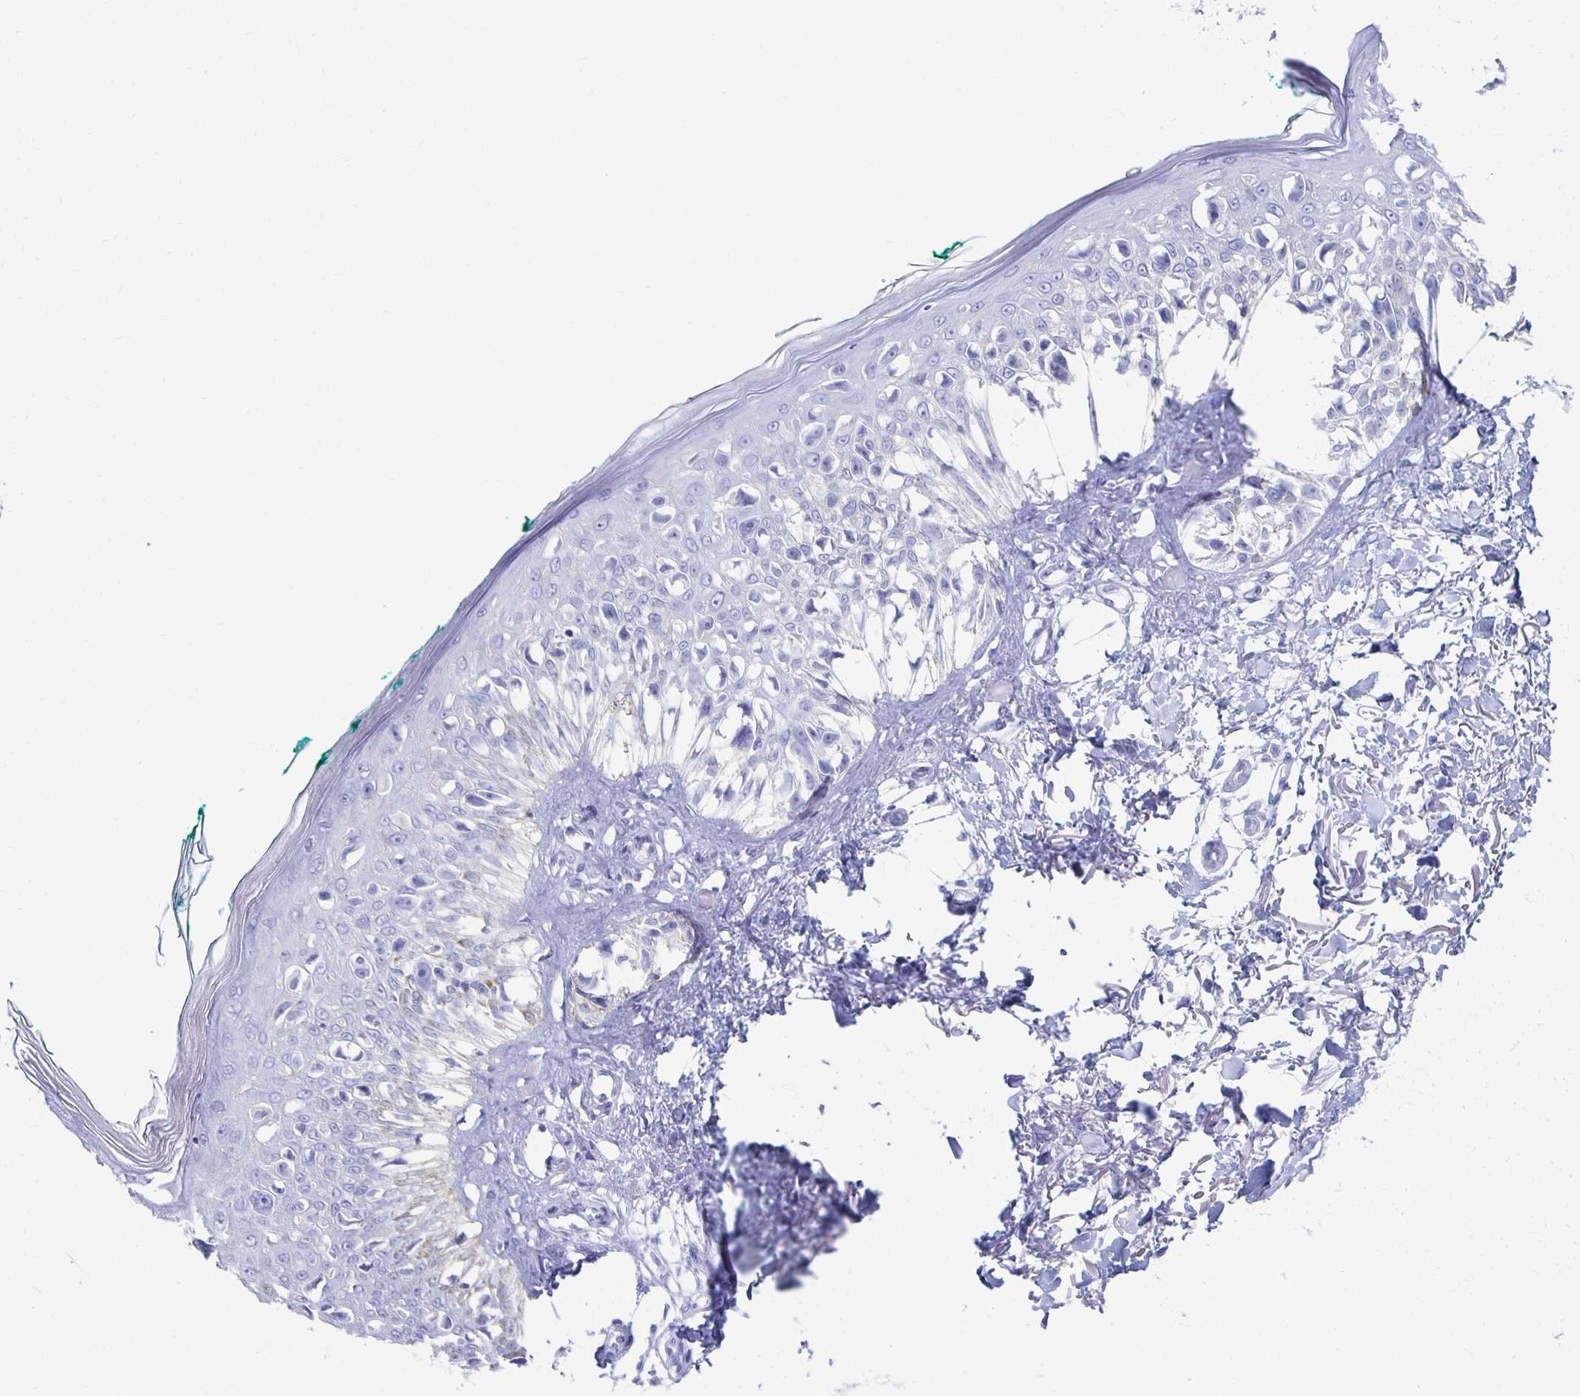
{"staining": {"intensity": "negative", "quantity": "none", "location": "none"}, "tissue": "melanoma", "cell_type": "Tumor cells", "image_type": "cancer", "snomed": [{"axis": "morphology", "description": "Malignant melanoma, NOS"}, {"axis": "topography", "description": "Skin"}], "caption": "Photomicrograph shows no protein expression in tumor cells of melanoma tissue.", "gene": "PRDM7", "patient": {"sex": "male", "age": 73}}